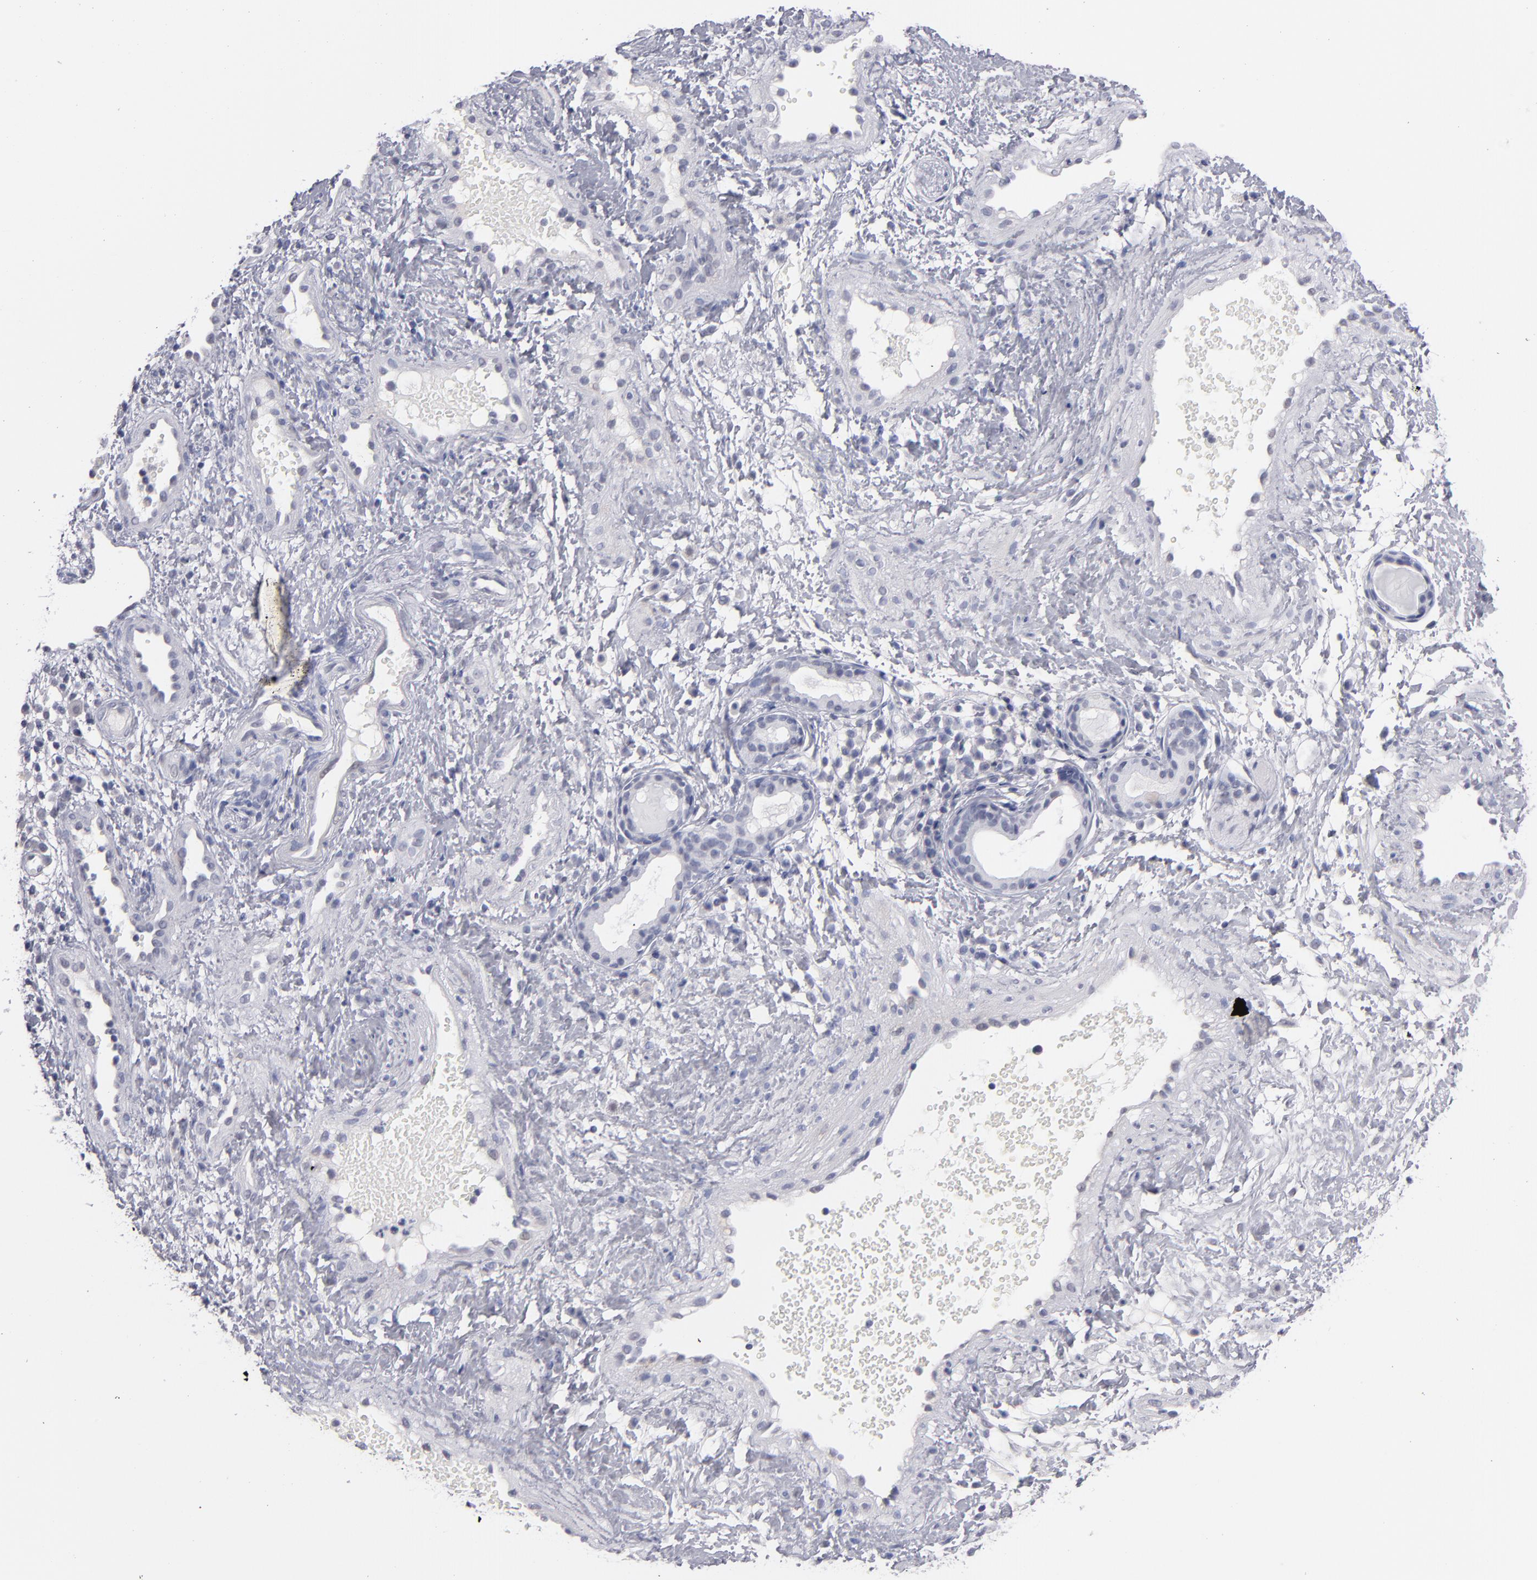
{"staining": {"intensity": "negative", "quantity": "none", "location": "none"}, "tissue": "nasopharynx", "cell_type": "Respiratory epithelial cells", "image_type": "normal", "snomed": [{"axis": "morphology", "description": "Normal tissue, NOS"}, {"axis": "morphology", "description": "Inflammation, NOS"}, {"axis": "morphology", "description": "Malignant melanoma, Metastatic site"}, {"axis": "topography", "description": "Nasopharynx"}], "caption": "High power microscopy micrograph of an immunohistochemistry photomicrograph of unremarkable nasopharynx, revealing no significant positivity in respiratory epithelial cells.", "gene": "TEX11", "patient": {"sex": "female", "age": 55}}